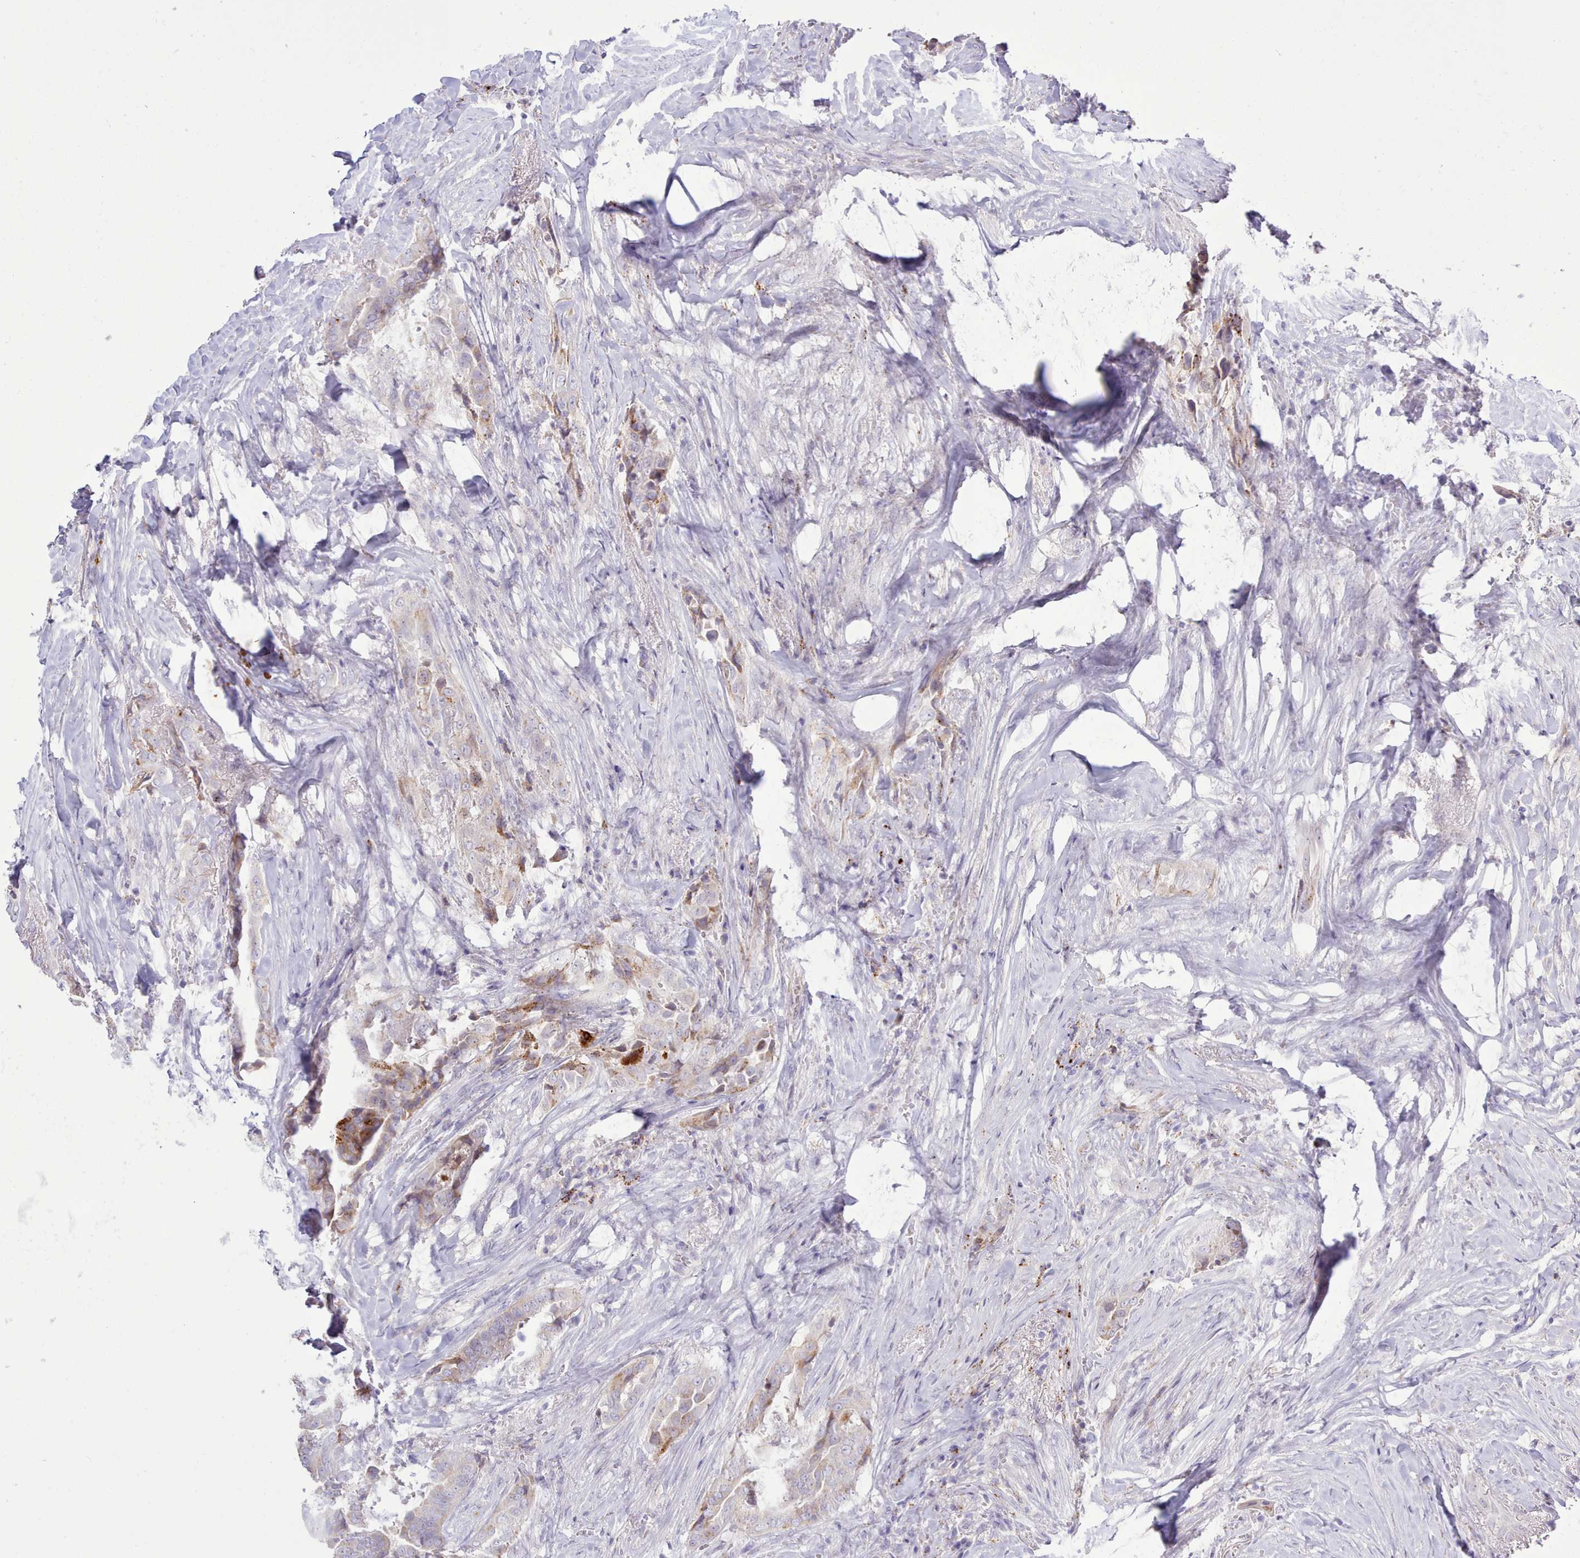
{"staining": {"intensity": "weak", "quantity": "25%-75%", "location": "cytoplasmic/membranous"}, "tissue": "thyroid cancer", "cell_type": "Tumor cells", "image_type": "cancer", "snomed": [{"axis": "morphology", "description": "Papillary adenocarcinoma, NOS"}, {"axis": "topography", "description": "Thyroid gland"}], "caption": "Protein staining shows weak cytoplasmic/membranous positivity in approximately 25%-75% of tumor cells in thyroid cancer (papillary adenocarcinoma).", "gene": "SRD5A1", "patient": {"sex": "male", "age": 61}}